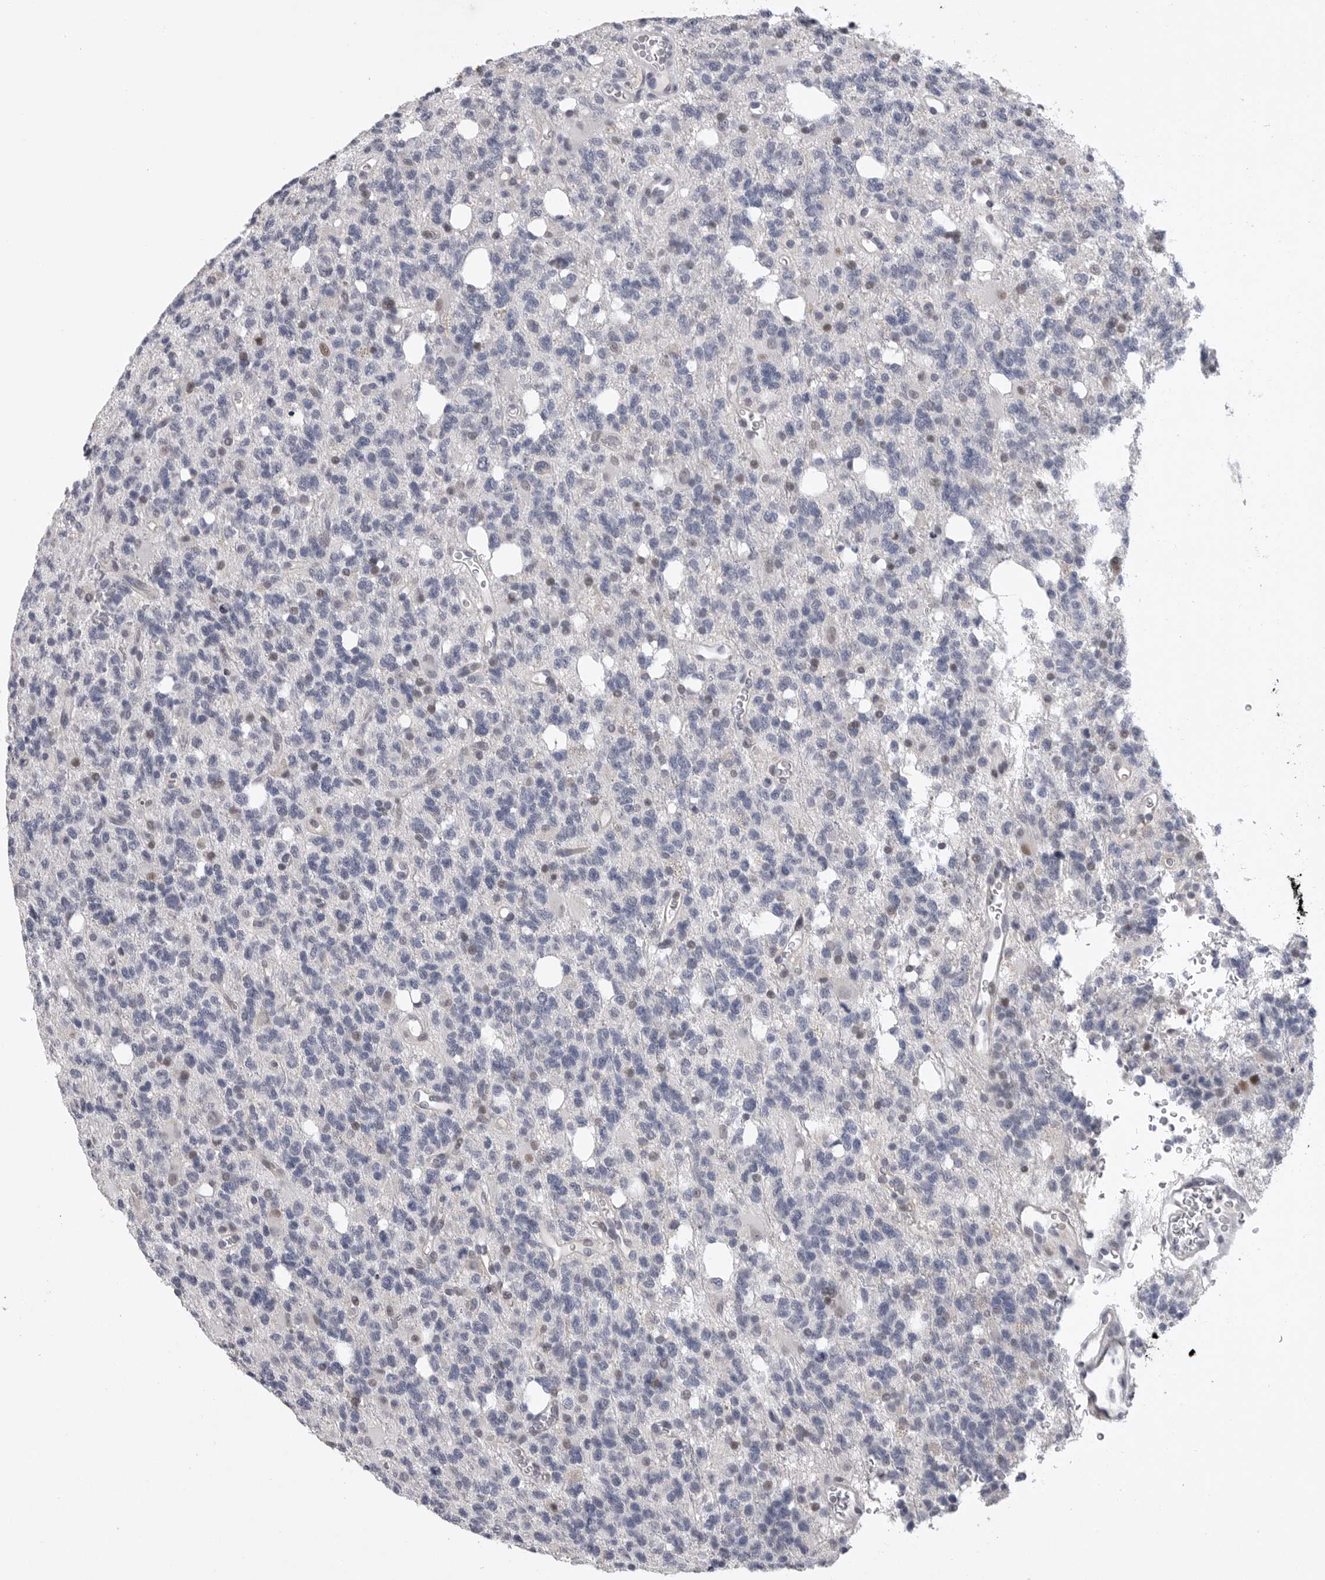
{"staining": {"intensity": "weak", "quantity": "<25%", "location": "nuclear"}, "tissue": "glioma", "cell_type": "Tumor cells", "image_type": "cancer", "snomed": [{"axis": "morphology", "description": "Glioma, malignant, High grade"}, {"axis": "topography", "description": "Brain"}], "caption": "A micrograph of malignant glioma (high-grade) stained for a protein demonstrates no brown staining in tumor cells. (DAB immunohistochemistry with hematoxylin counter stain).", "gene": "FBXO43", "patient": {"sex": "female", "age": 62}}